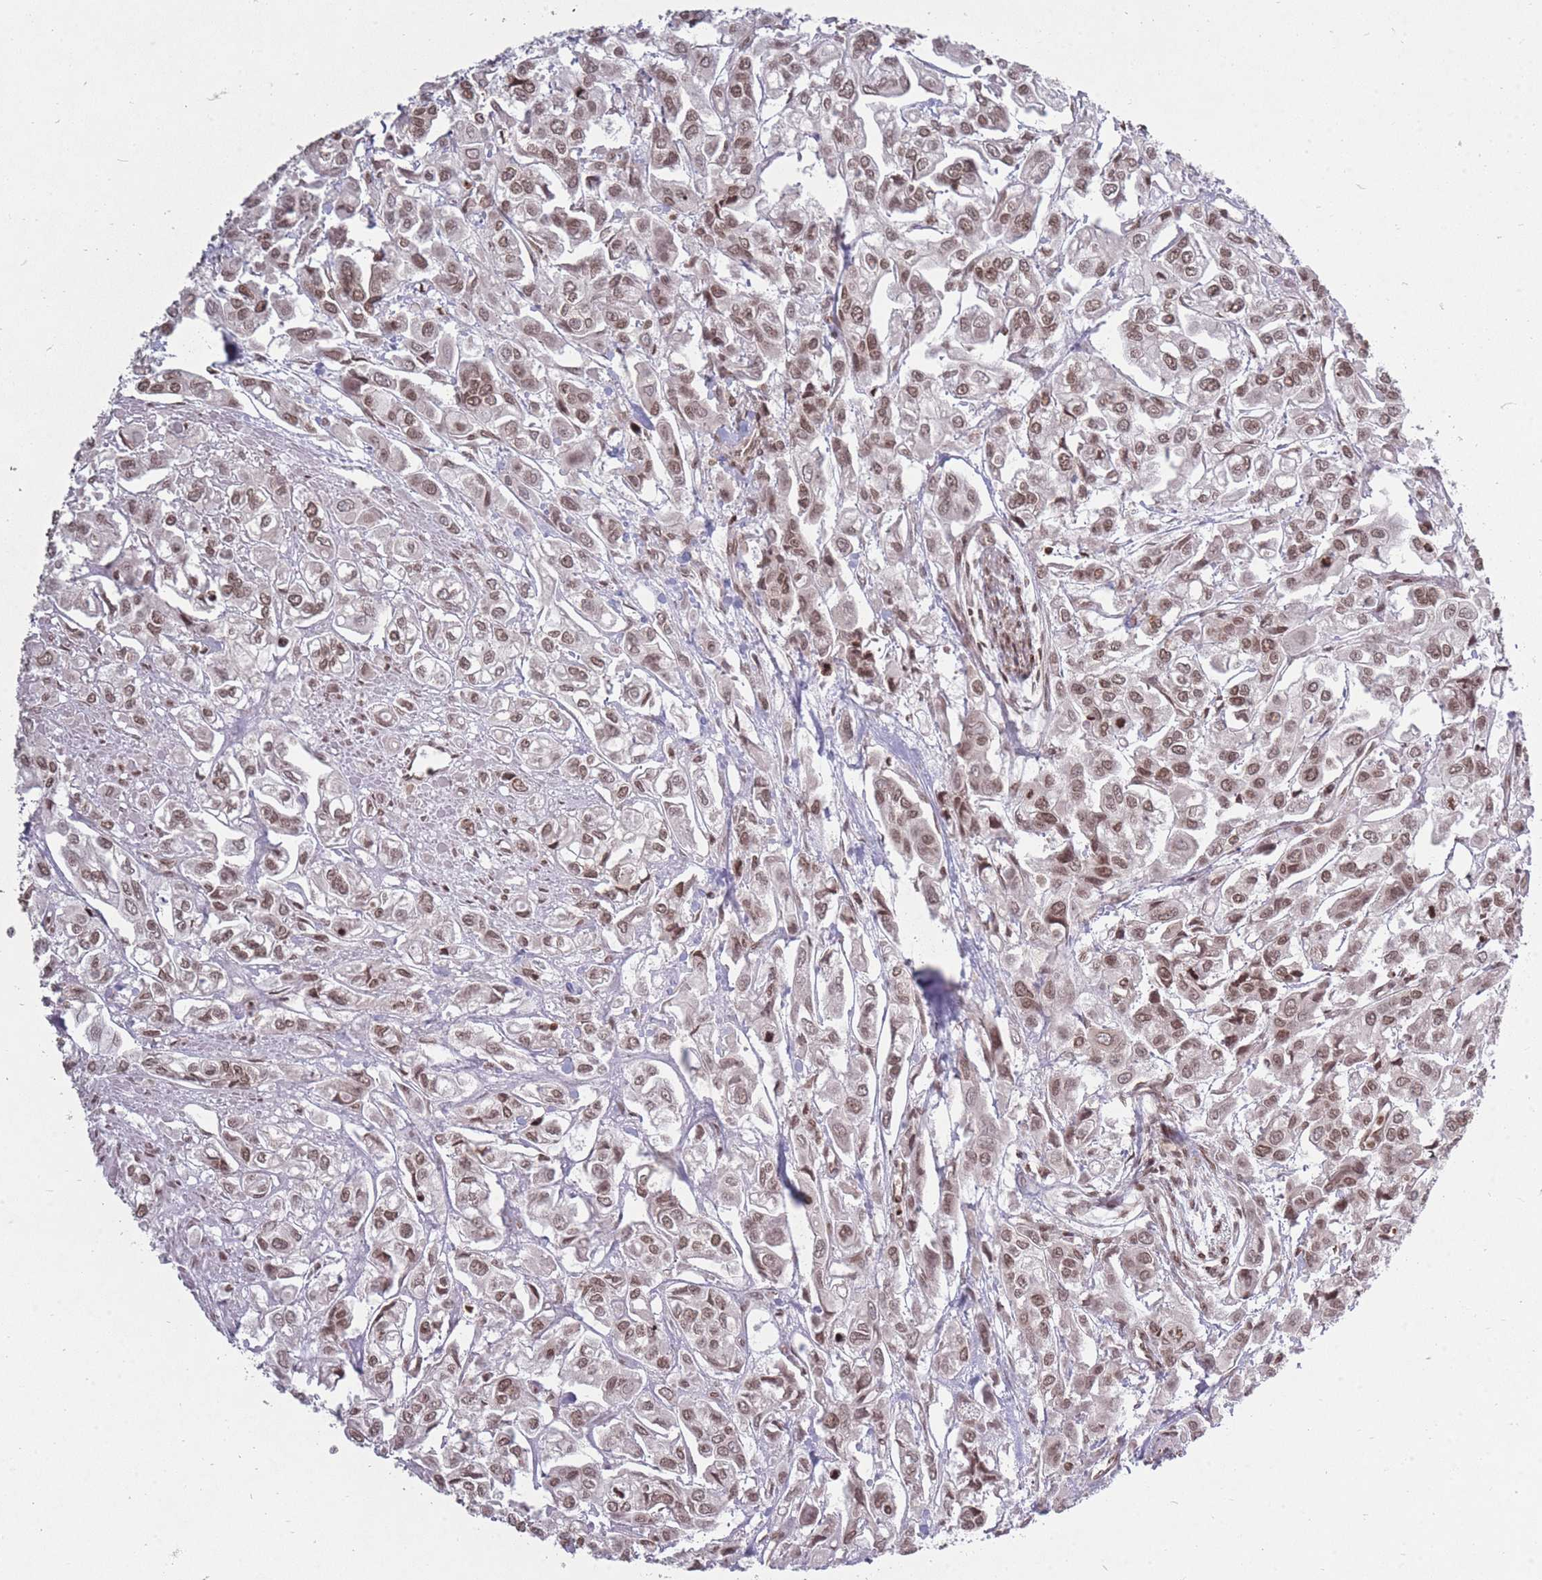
{"staining": {"intensity": "weak", "quantity": ">75%", "location": "nuclear"}, "tissue": "urothelial cancer", "cell_type": "Tumor cells", "image_type": "cancer", "snomed": [{"axis": "morphology", "description": "Urothelial carcinoma, High grade"}, {"axis": "topography", "description": "Urinary bladder"}], "caption": "Tumor cells exhibit weak nuclear staining in about >75% of cells in urothelial cancer. Nuclei are stained in blue.", "gene": "TMC6", "patient": {"sex": "male", "age": 67}}